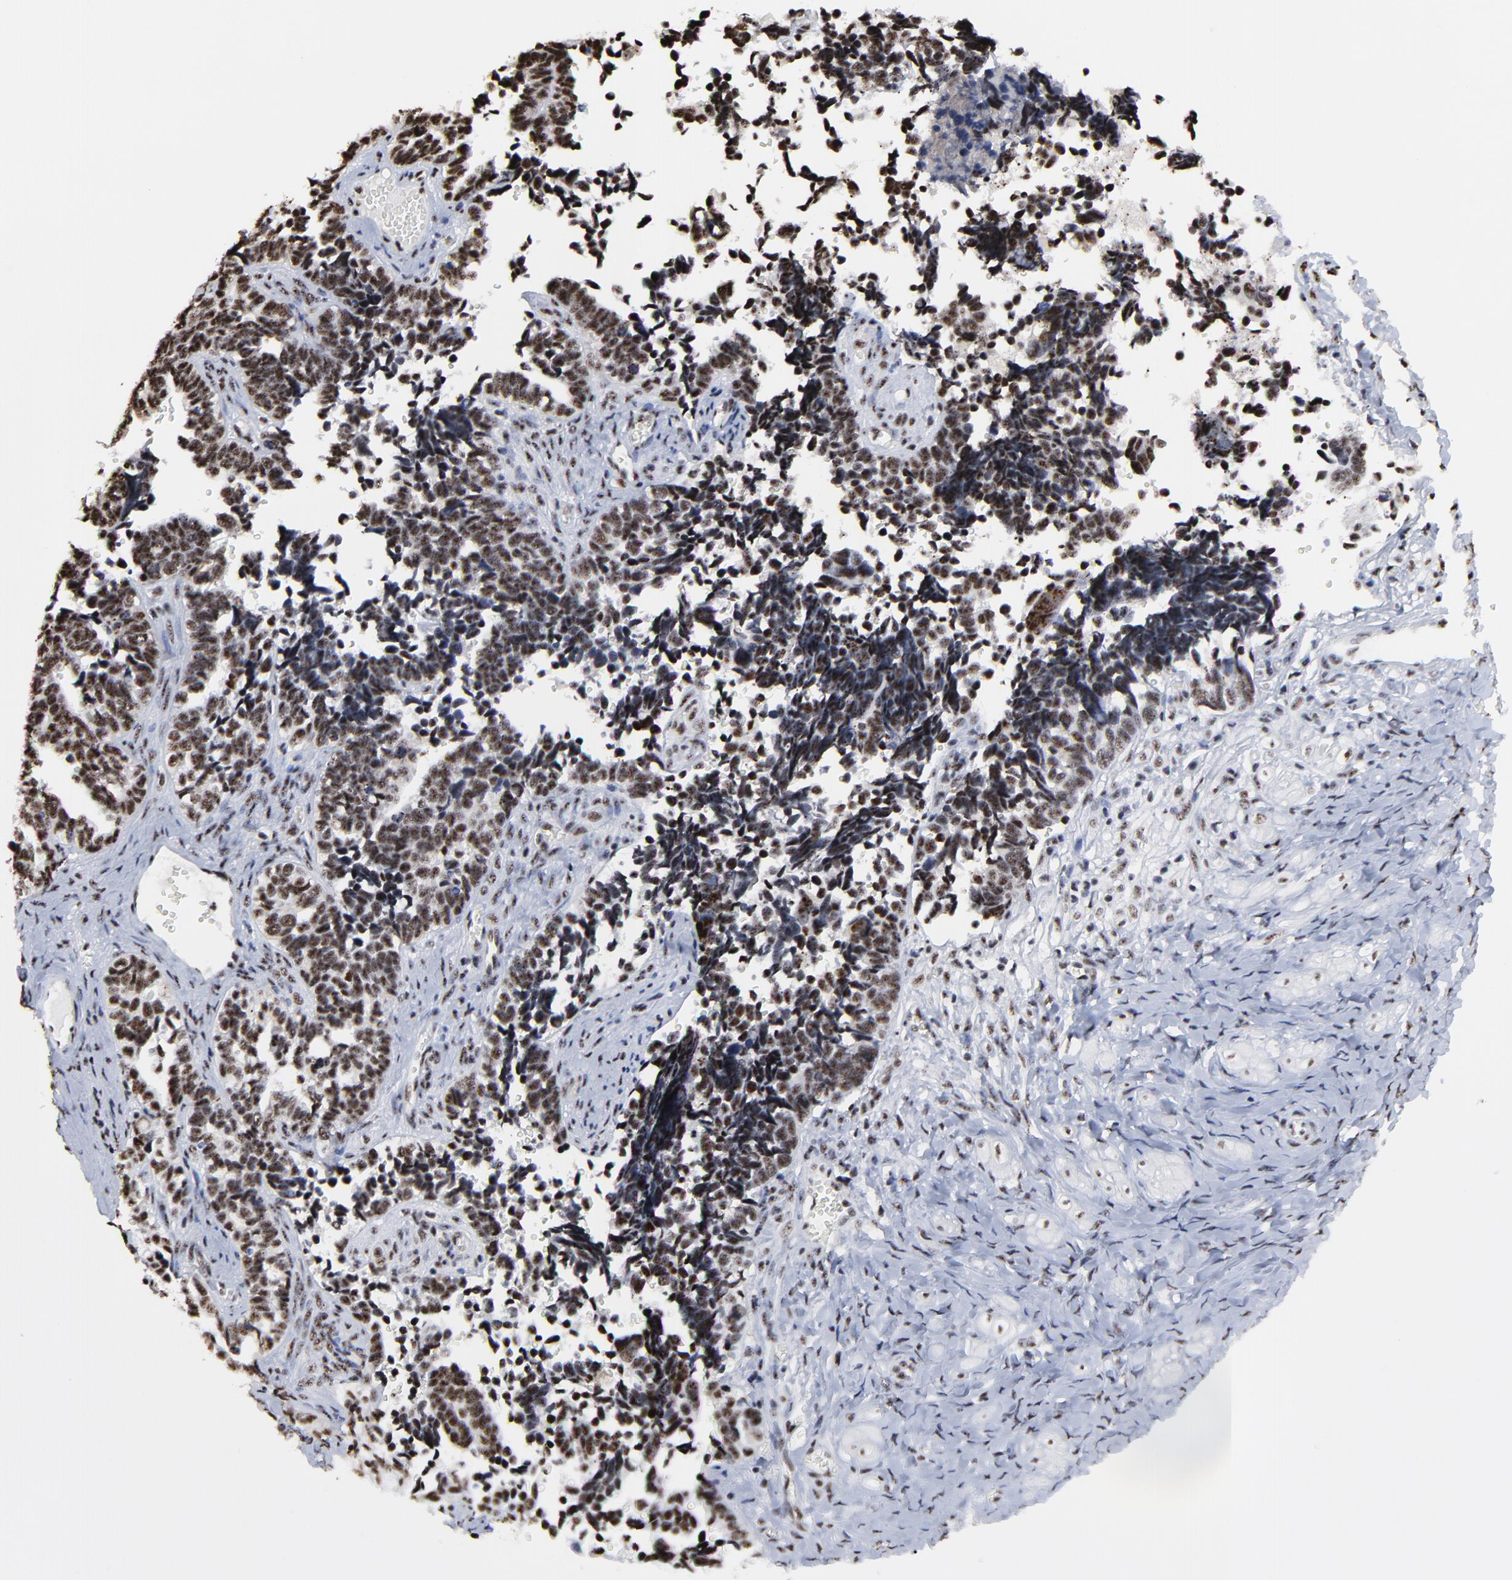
{"staining": {"intensity": "moderate", "quantity": "25%-75%", "location": "nuclear"}, "tissue": "ovarian cancer", "cell_type": "Tumor cells", "image_type": "cancer", "snomed": [{"axis": "morphology", "description": "Cystadenocarcinoma, serous, NOS"}, {"axis": "topography", "description": "Ovary"}], "caption": "Moderate nuclear staining is present in about 25%-75% of tumor cells in ovarian cancer (serous cystadenocarcinoma).", "gene": "MBD4", "patient": {"sex": "female", "age": 77}}